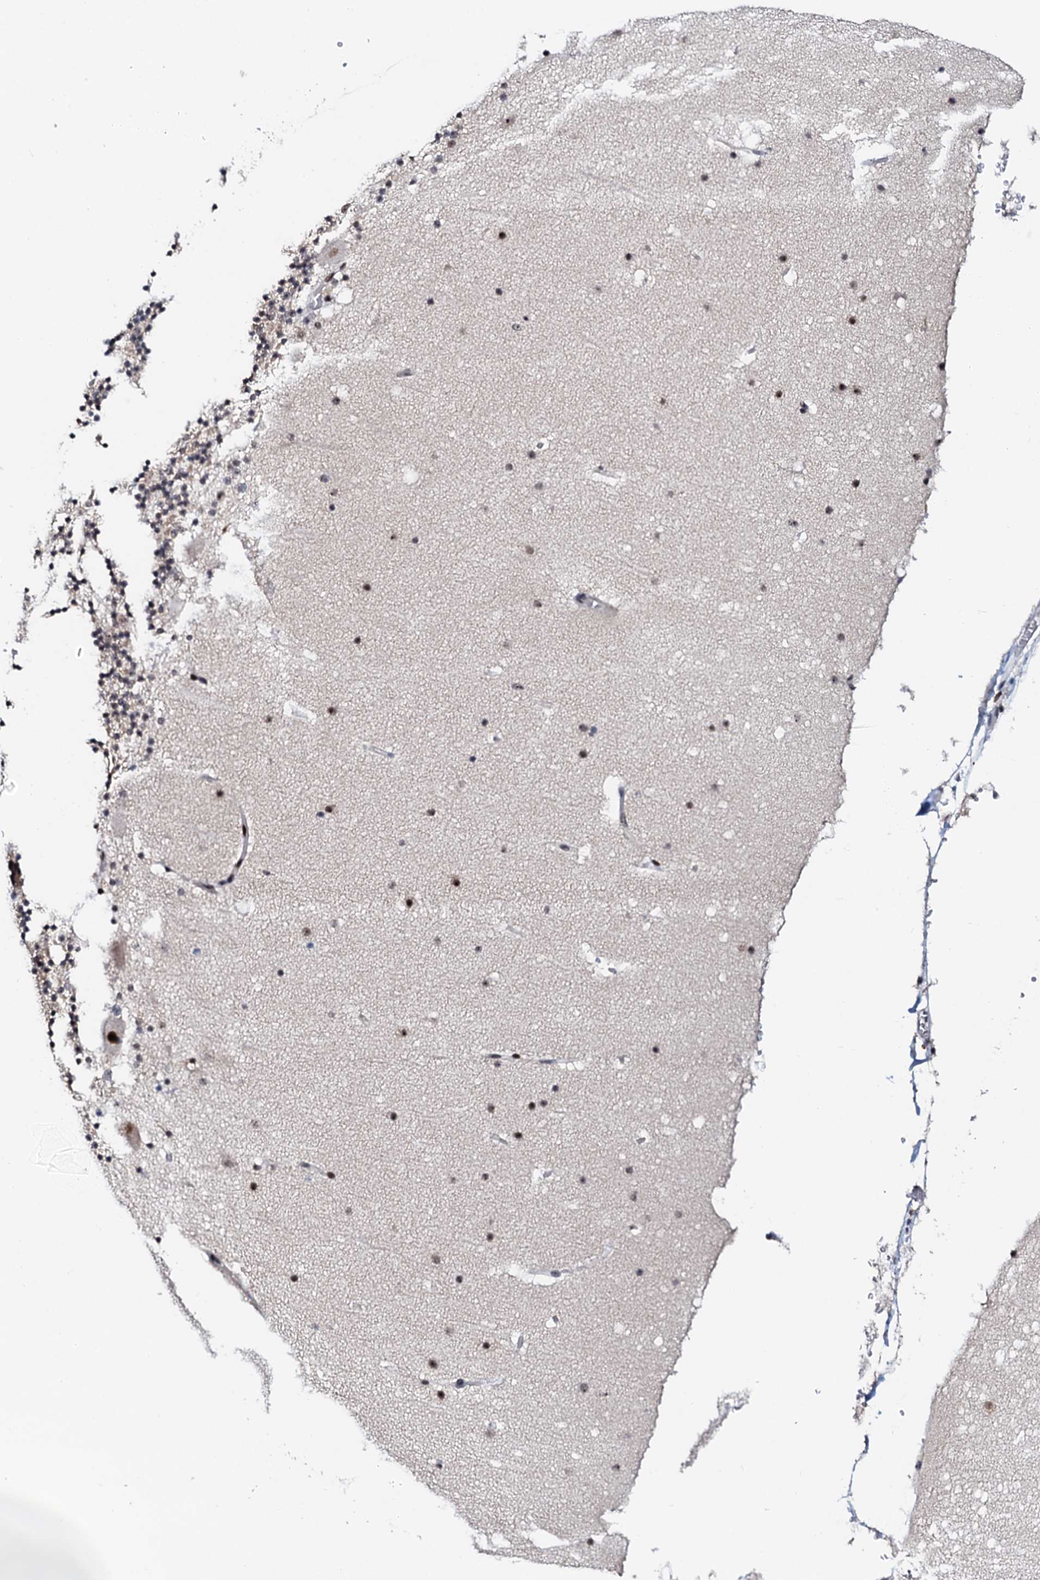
{"staining": {"intensity": "weak", "quantity": "25%-75%", "location": "cytoplasmic/membranous"}, "tissue": "cerebellum", "cell_type": "Cells in granular layer", "image_type": "normal", "snomed": [{"axis": "morphology", "description": "Normal tissue, NOS"}, {"axis": "topography", "description": "Cerebellum"}], "caption": "The image shows staining of unremarkable cerebellum, revealing weak cytoplasmic/membranous protein positivity (brown color) within cells in granular layer. The staining was performed using DAB (3,3'-diaminobenzidine) to visualize the protein expression in brown, while the nuclei were stained in blue with hematoxylin (Magnification: 20x).", "gene": "NEUROG3", "patient": {"sex": "male", "age": 57}}